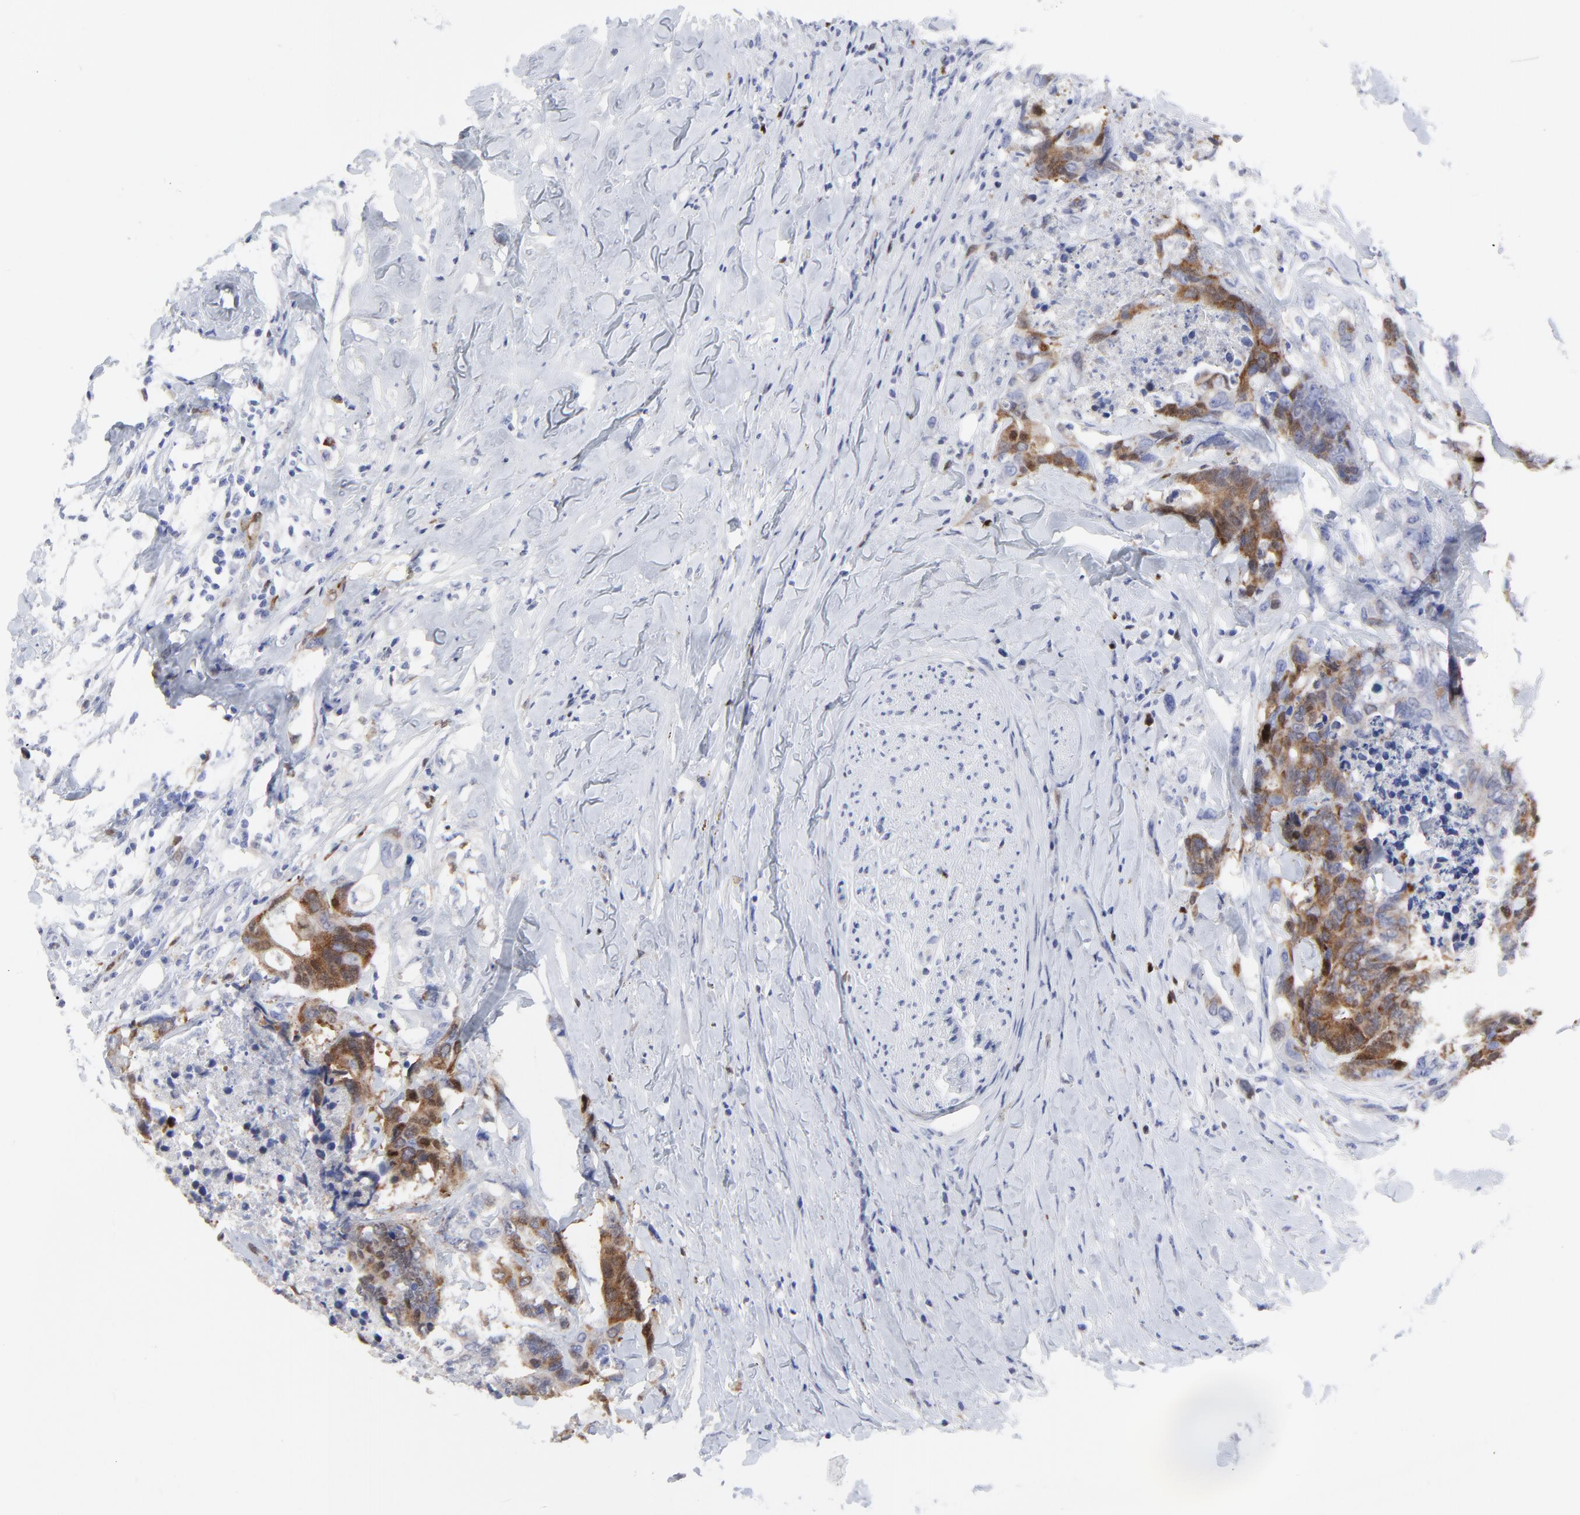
{"staining": {"intensity": "moderate", "quantity": ">75%", "location": "cytoplasmic/membranous"}, "tissue": "colorectal cancer", "cell_type": "Tumor cells", "image_type": "cancer", "snomed": [{"axis": "morphology", "description": "Adenocarcinoma, NOS"}, {"axis": "topography", "description": "Rectum"}], "caption": "This micrograph displays colorectal cancer (adenocarcinoma) stained with immunohistochemistry to label a protein in brown. The cytoplasmic/membranous of tumor cells show moderate positivity for the protein. Nuclei are counter-stained blue.", "gene": "NCAPH", "patient": {"sex": "male", "age": 55}}